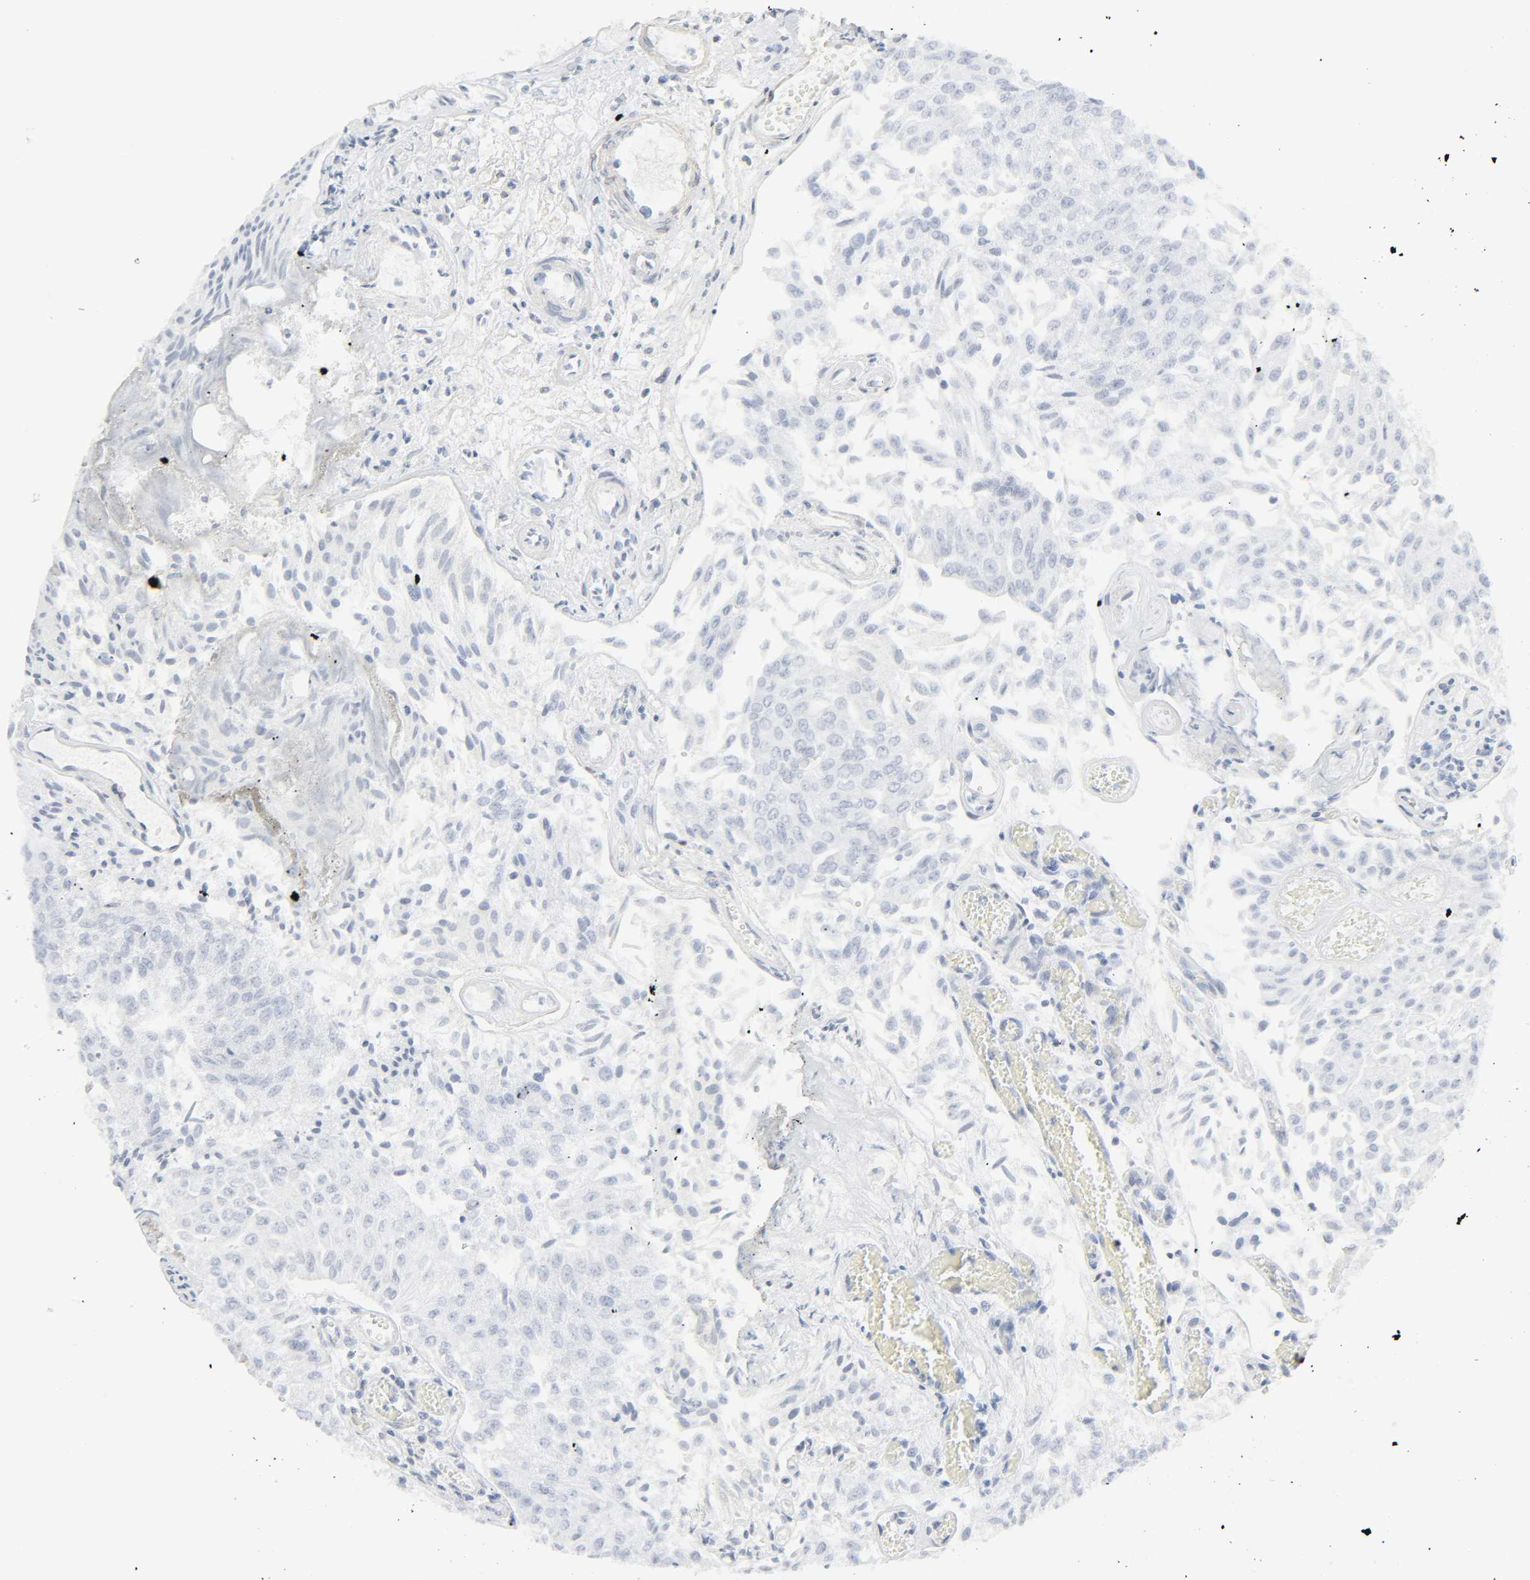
{"staining": {"intensity": "negative", "quantity": "none", "location": "none"}, "tissue": "urothelial cancer", "cell_type": "Tumor cells", "image_type": "cancer", "snomed": [{"axis": "morphology", "description": "Urothelial carcinoma, Low grade"}, {"axis": "topography", "description": "Urinary bladder"}], "caption": "Histopathology image shows no significant protein positivity in tumor cells of low-grade urothelial carcinoma.", "gene": "ZBTB16", "patient": {"sex": "male", "age": 86}}